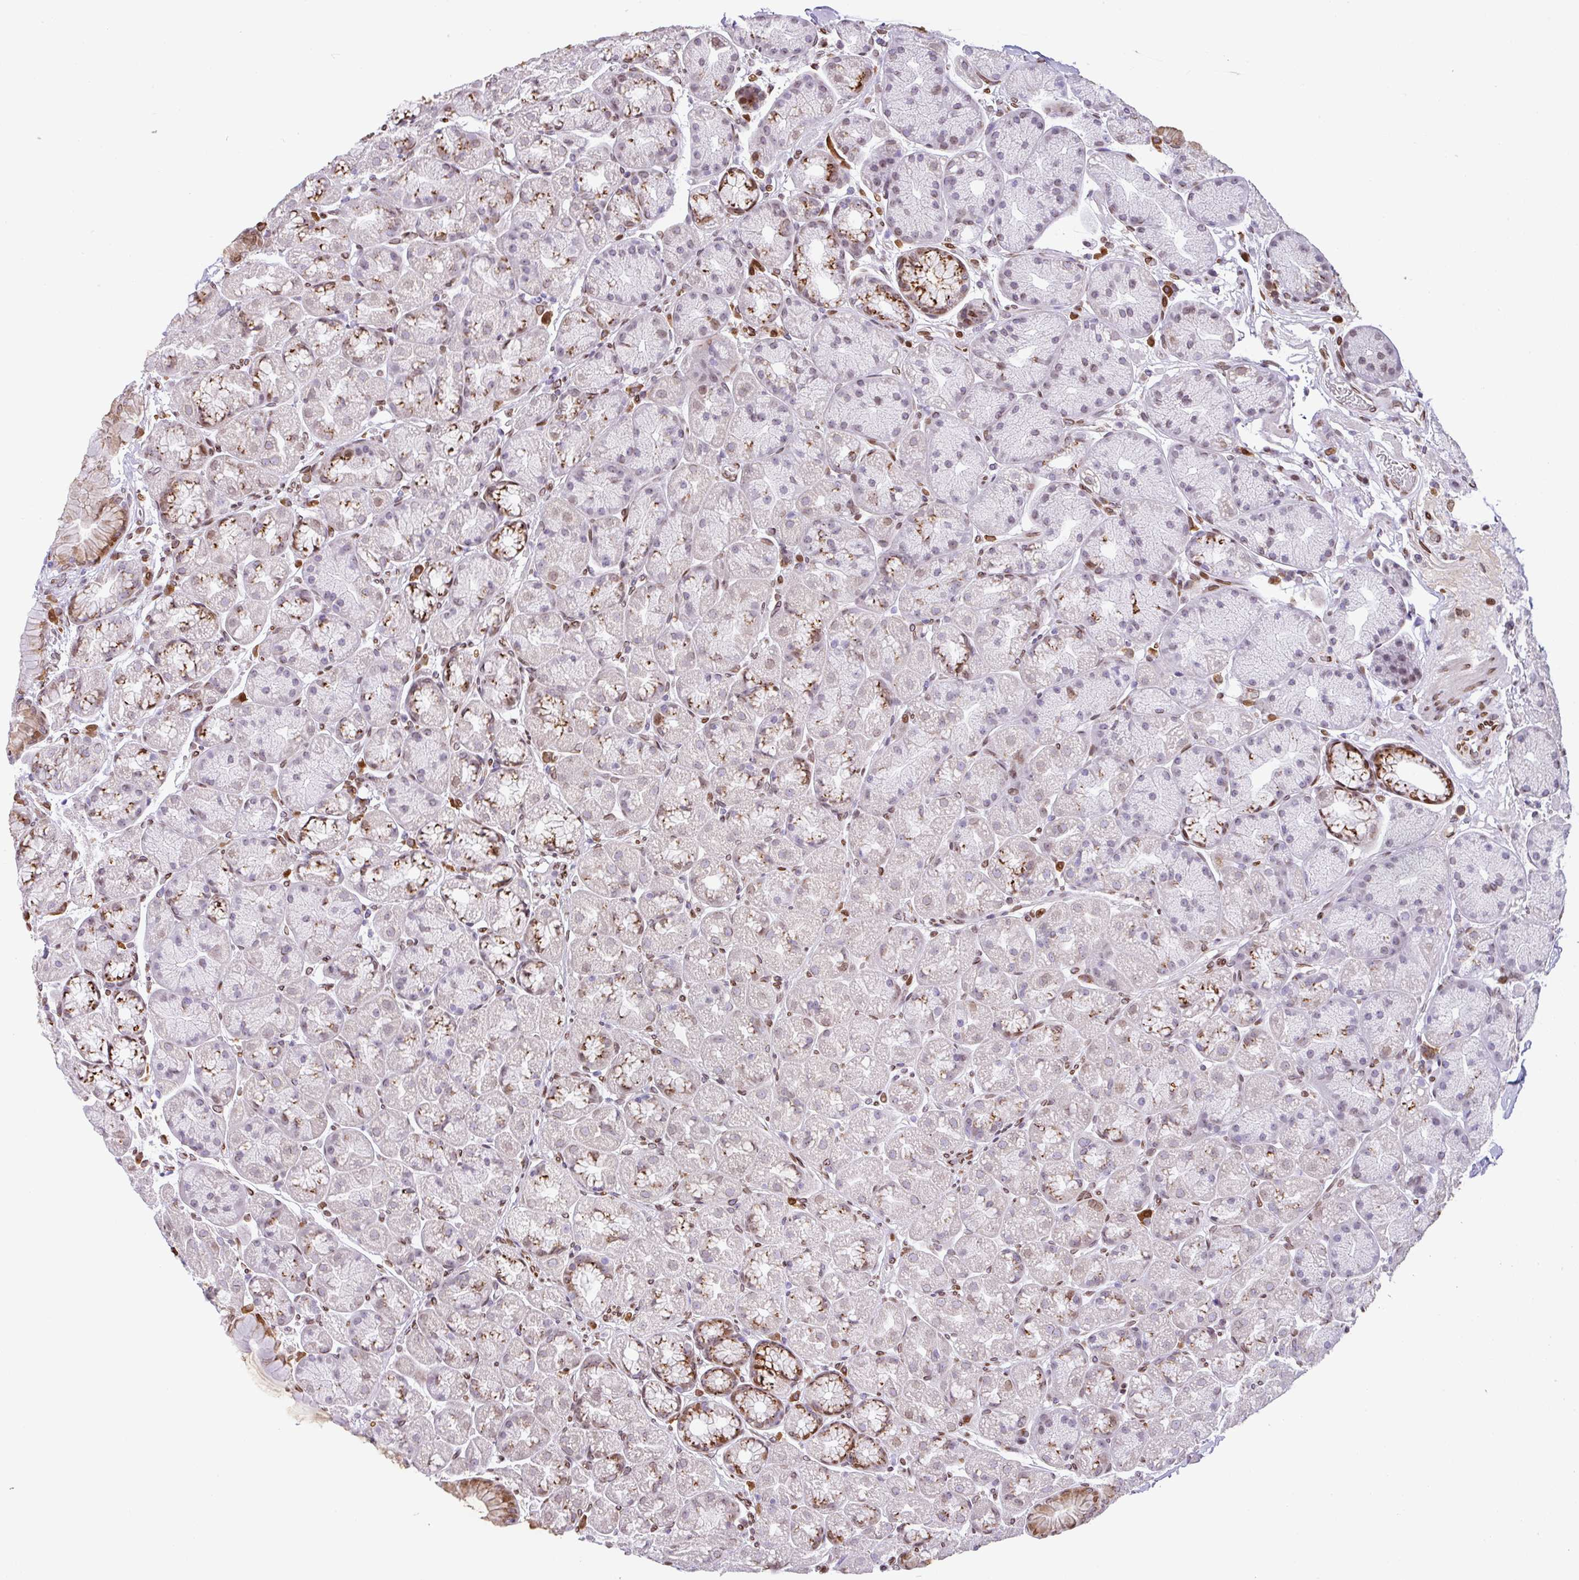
{"staining": {"intensity": "moderate", "quantity": "25%-75%", "location": "cytoplasmic/membranous,nuclear"}, "tissue": "stomach", "cell_type": "Glandular cells", "image_type": "normal", "snomed": [{"axis": "morphology", "description": "Normal tissue, NOS"}, {"axis": "topography", "description": "Stomach, lower"}], "caption": "Immunohistochemistry (IHC) of benign stomach demonstrates medium levels of moderate cytoplasmic/membranous,nuclear positivity in about 25%-75% of glandular cells.", "gene": "PLK1", "patient": {"sex": "male", "age": 67}}